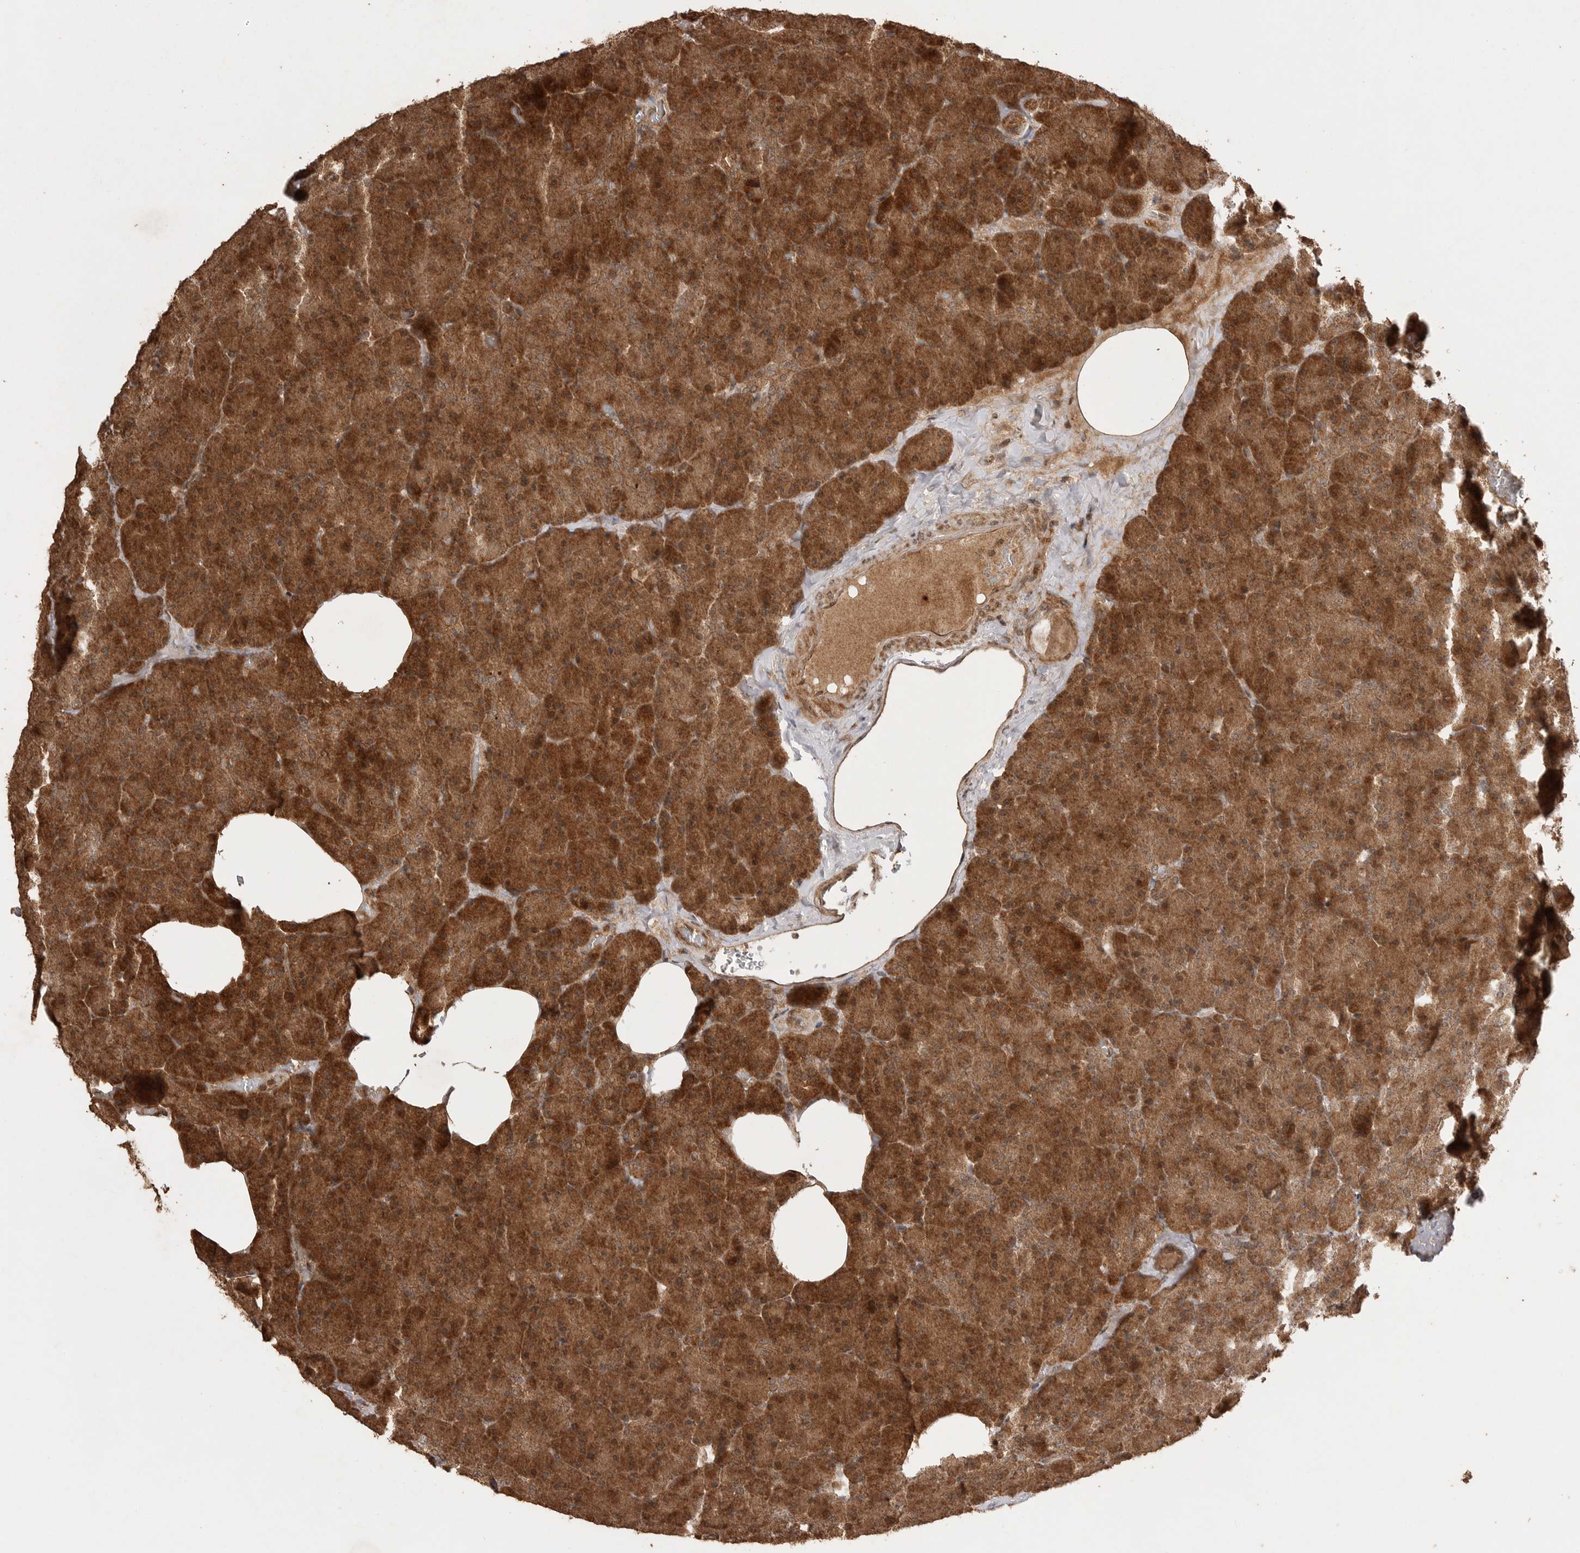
{"staining": {"intensity": "strong", "quantity": ">75%", "location": "cytoplasmic/membranous"}, "tissue": "pancreas", "cell_type": "Exocrine glandular cells", "image_type": "normal", "snomed": [{"axis": "morphology", "description": "Normal tissue, NOS"}, {"axis": "morphology", "description": "Carcinoid, malignant, NOS"}, {"axis": "topography", "description": "Pancreas"}], "caption": "Strong cytoplasmic/membranous protein positivity is identified in about >75% of exocrine glandular cells in pancreas. (brown staining indicates protein expression, while blue staining denotes nuclei).", "gene": "BOC", "patient": {"sex": "female", "age": 35}}